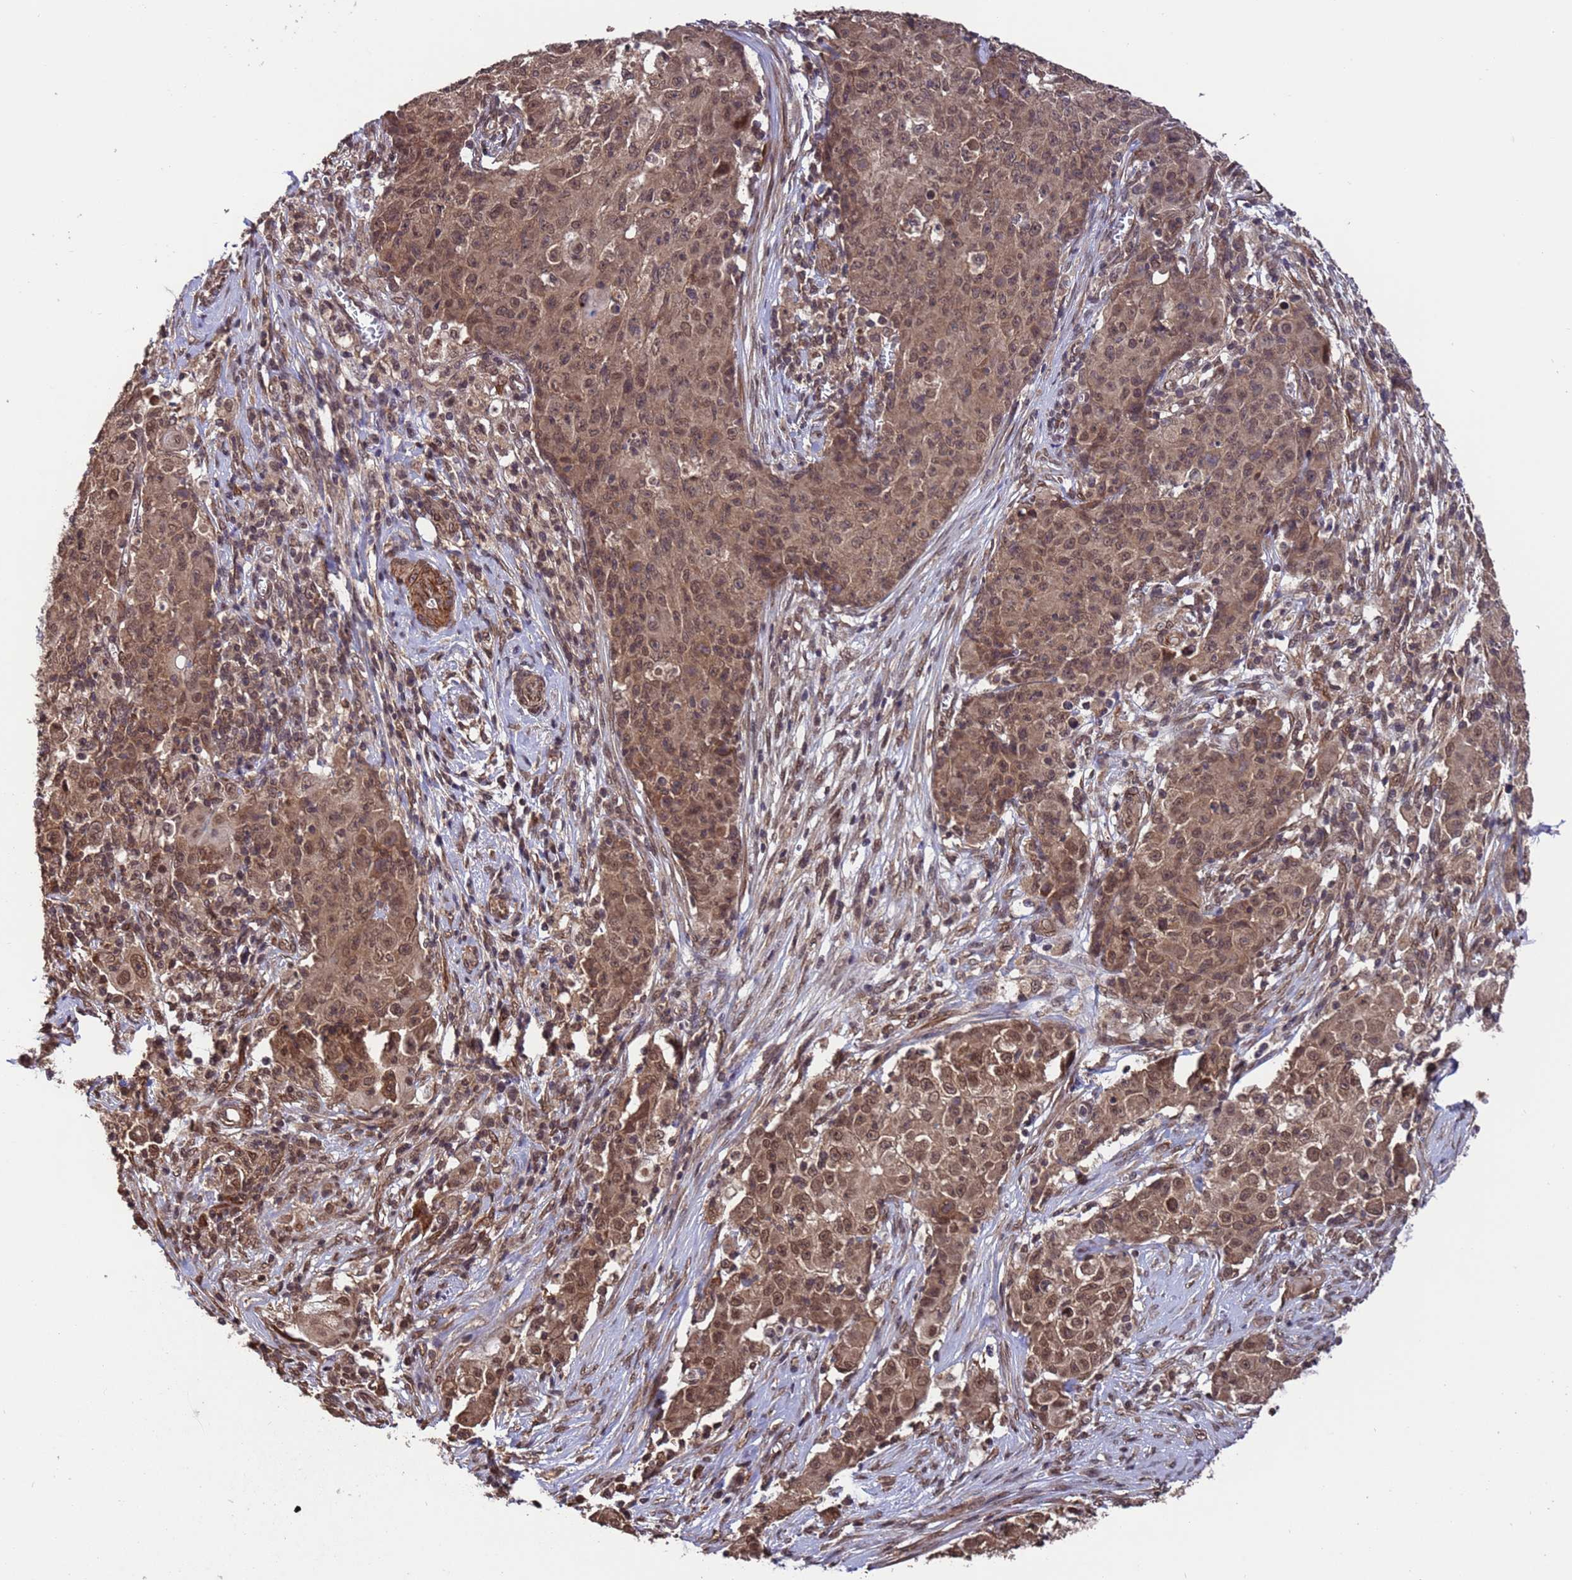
{"staining": {"intensity": "moderate", "quantity": ">75%", "location": "nuclear"}, "tissue": "ovarian cancer", "cell_type": "Tumor cells", "image_type": "cancer", "snomed": [{"axis": "morphology", "description": "Carcinoma, endometroid"}, {"axis": "topography", "description": "Ovary"}], "caption": "Immunohistochemical staining of human ovarian cancer reveals medium levels of moderate nuclear protein expression in approximately >75% of tumor cells.", "gene": "VSTM4", "patient": {"sex": "female", "age": 42}}